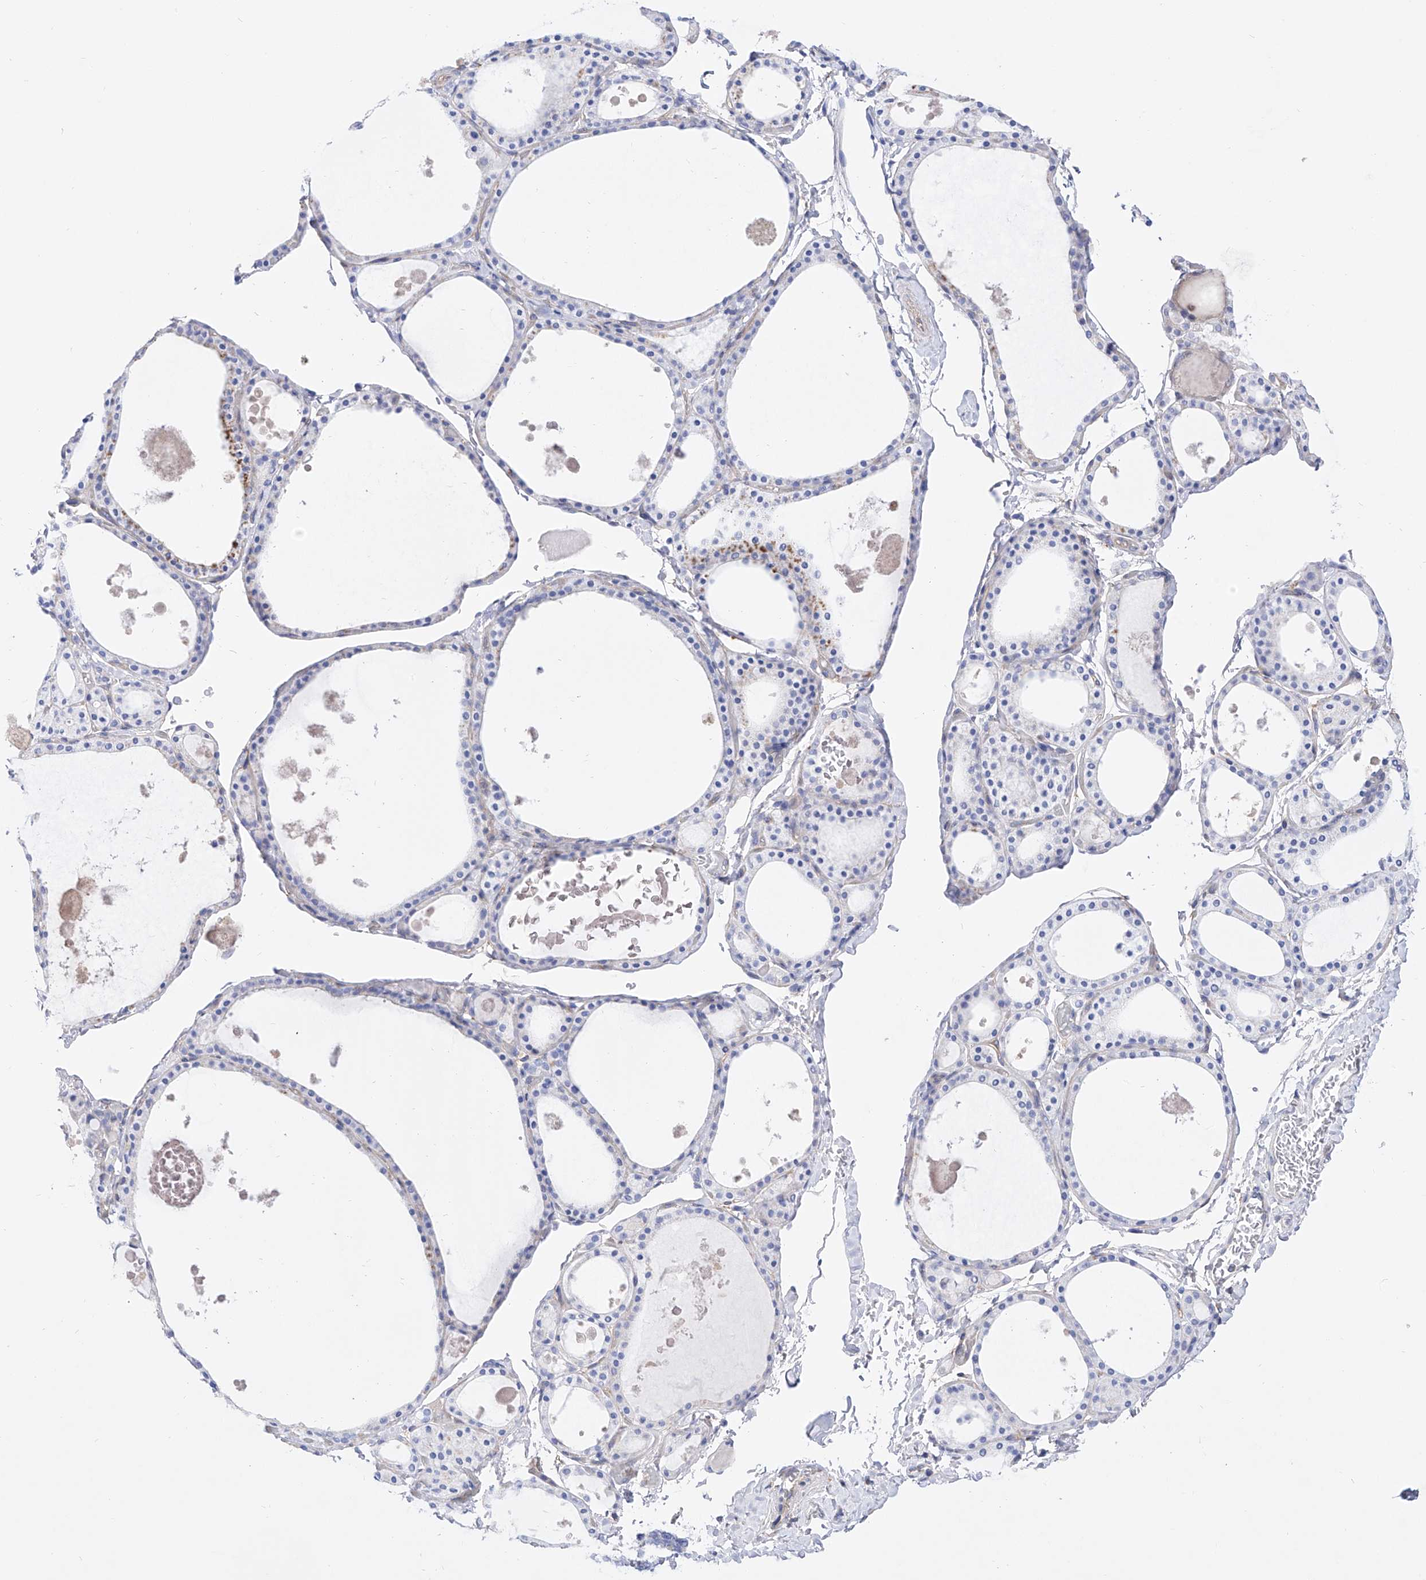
{"staining": {"intensity": "negative", "quantity": "none", "location": "none"}, "tissue": "thyroid gland", "cell_type": "Glandular cells", "image_type": "normal", "snomed": [{"axis": "morphology", "description": "Normal tissue, NOS"}, {"axis": "topography", "description": "Thyroid gland"}], "caption": "DAB immunohistochemical staining of normal human thyroid gland displays no significant positivity in glandular cells.", "gene": "ZNF653", "patient": {"sex": "male", "age": 56}}